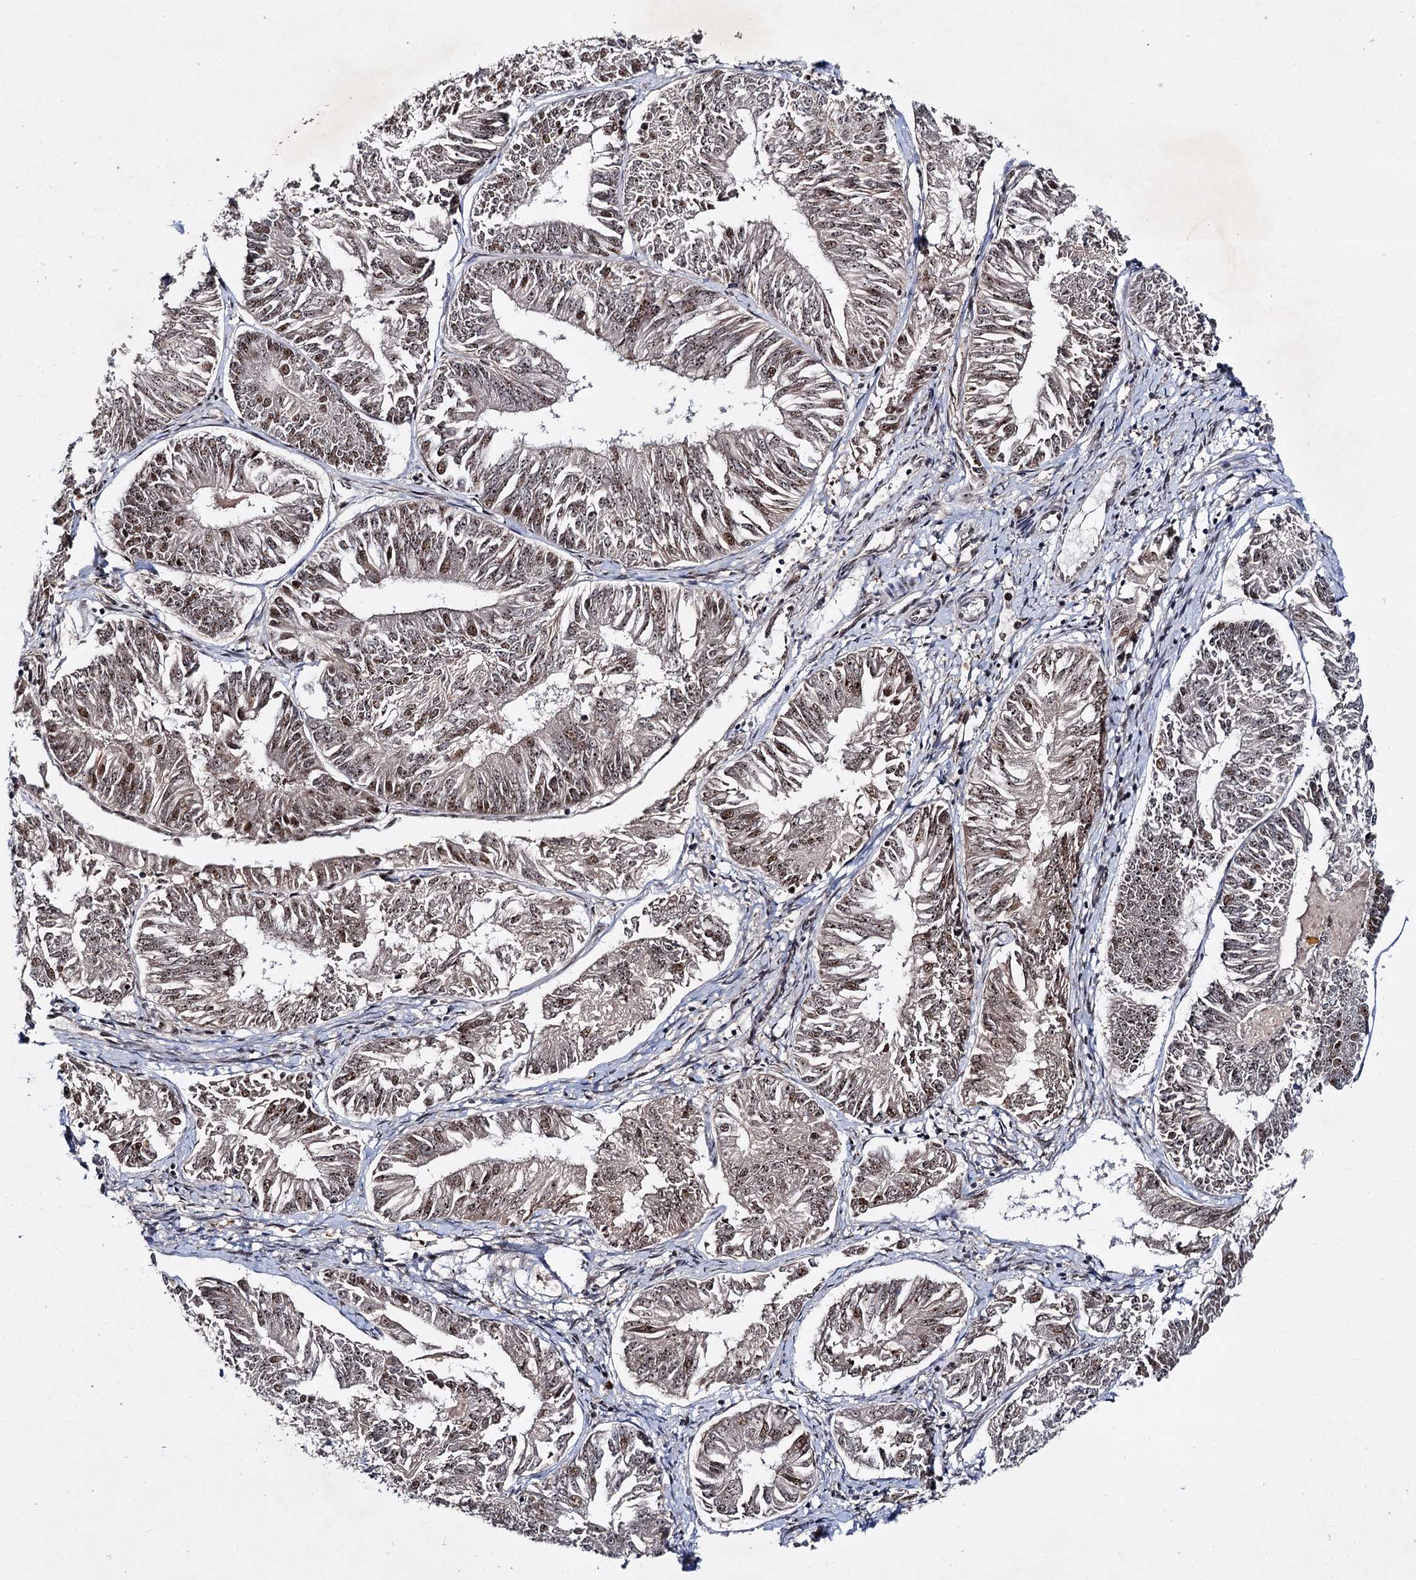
{"staining": {"intensity": "moderate", "quantity": "<25%", "location": "nuclear"}, "tissue": "endometrial cancer", "cell_type": "Tumor cells", "image_type": "cancer", "snomed": [{"axis": "morphology", "description": "Adenocarcinoma, NOS"}, {"axis": "topography", "description": "Endometrium"}], "caption": "An image of adenocarcinoma (endometrial) stained for a protein demonstrates moderate nuclear brown staining in tumor cells.", "gene": "BUD13", "patient": {"sex": "female", "age": 58}}